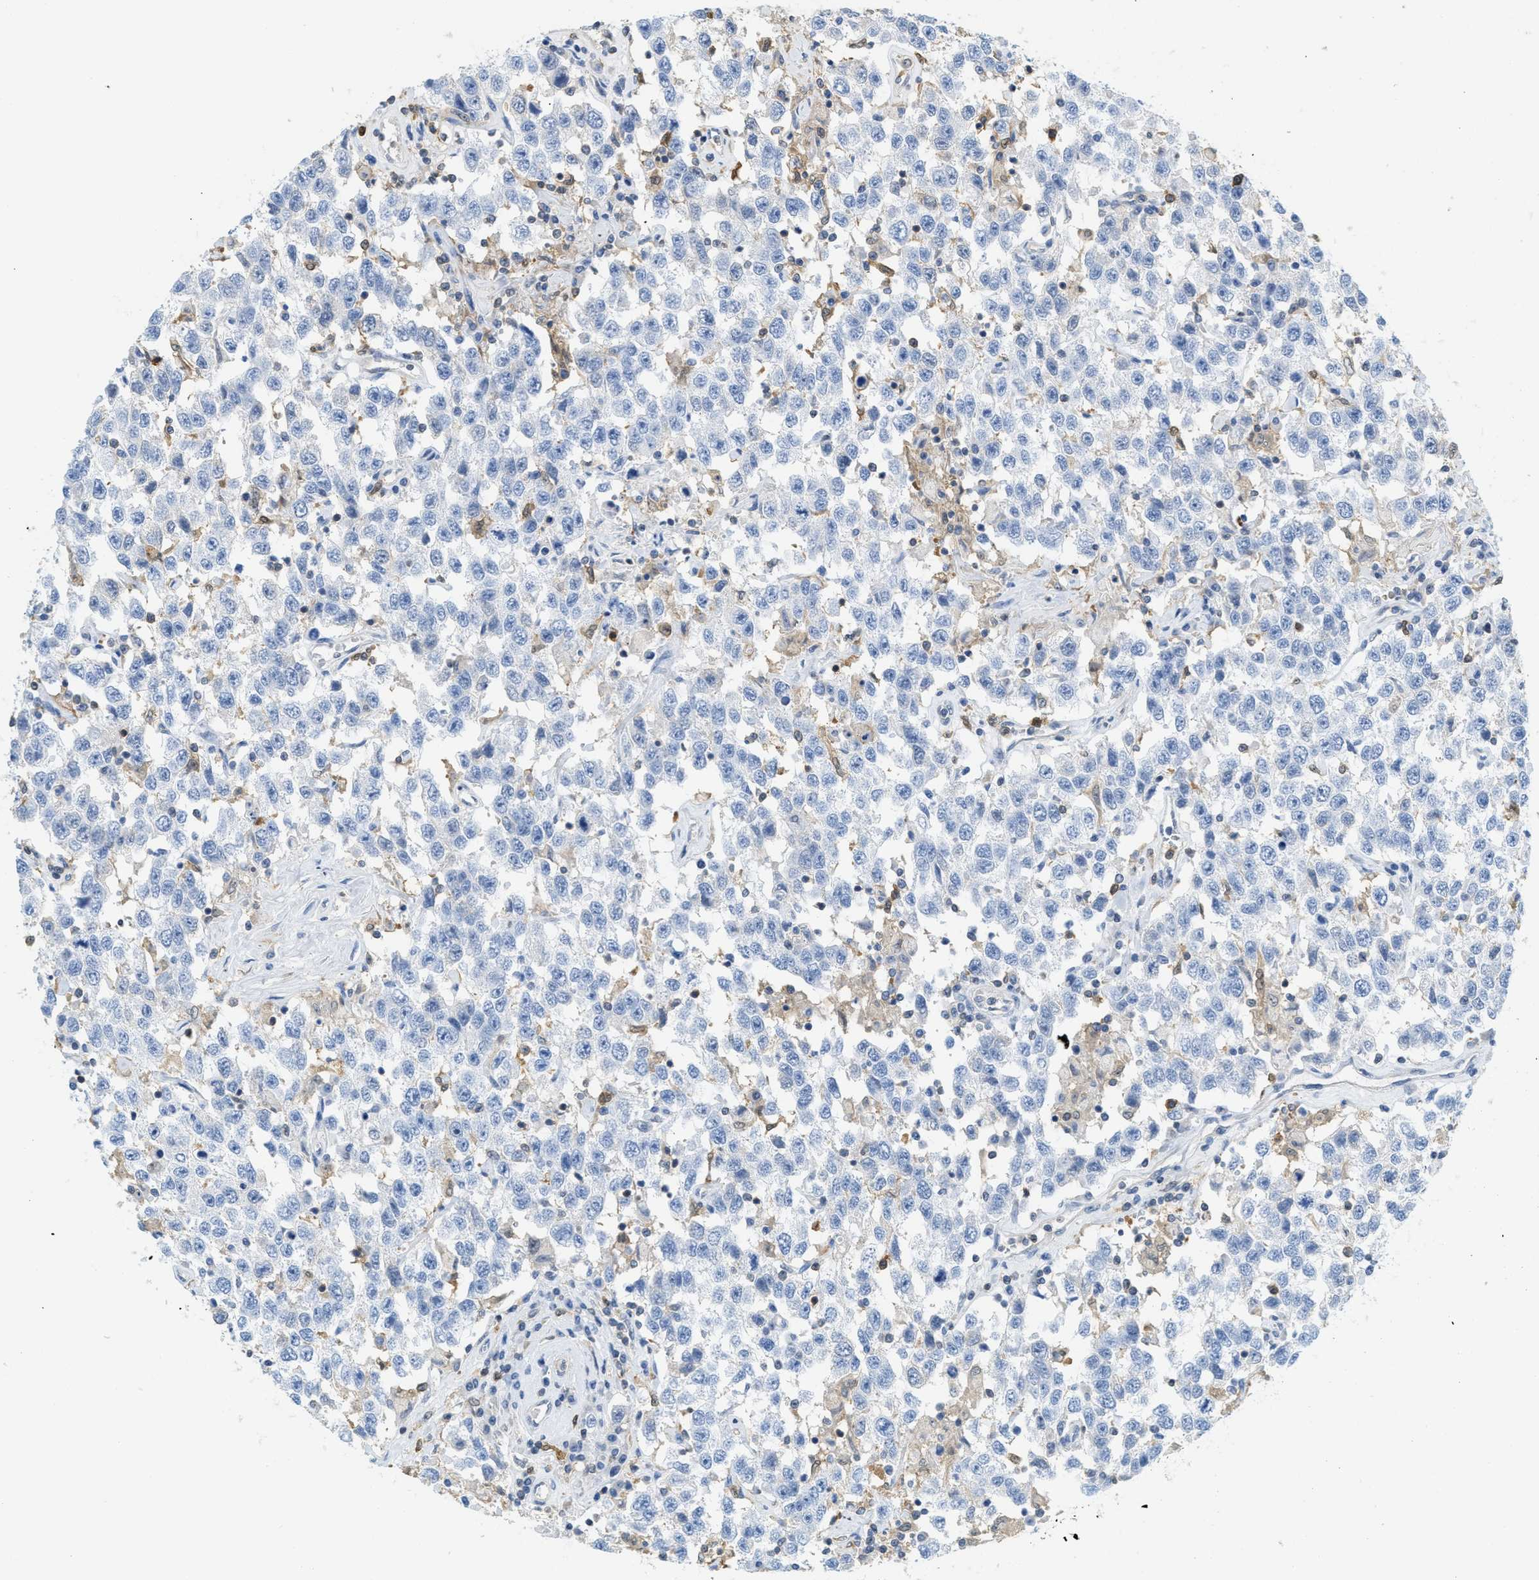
{"staining": {"intensity": "negative", "quantity": "none", "location": "none"}, "tissue": "testis cancer", "cell_type": "Tumor cells", "image_type": "cancer", "snomed": [{"axis": "morphology", "description": "Seminoma, NOS"}, {"axis": "topography", "description": "Testis"}], "caption": "This is an immunohistochemistry (IHC) micrograph of testis cancer (seminoma). There is no expression in tumor cells.", "gene": "SERPINB1", "patient": {"sex": "male", "age": 41}}